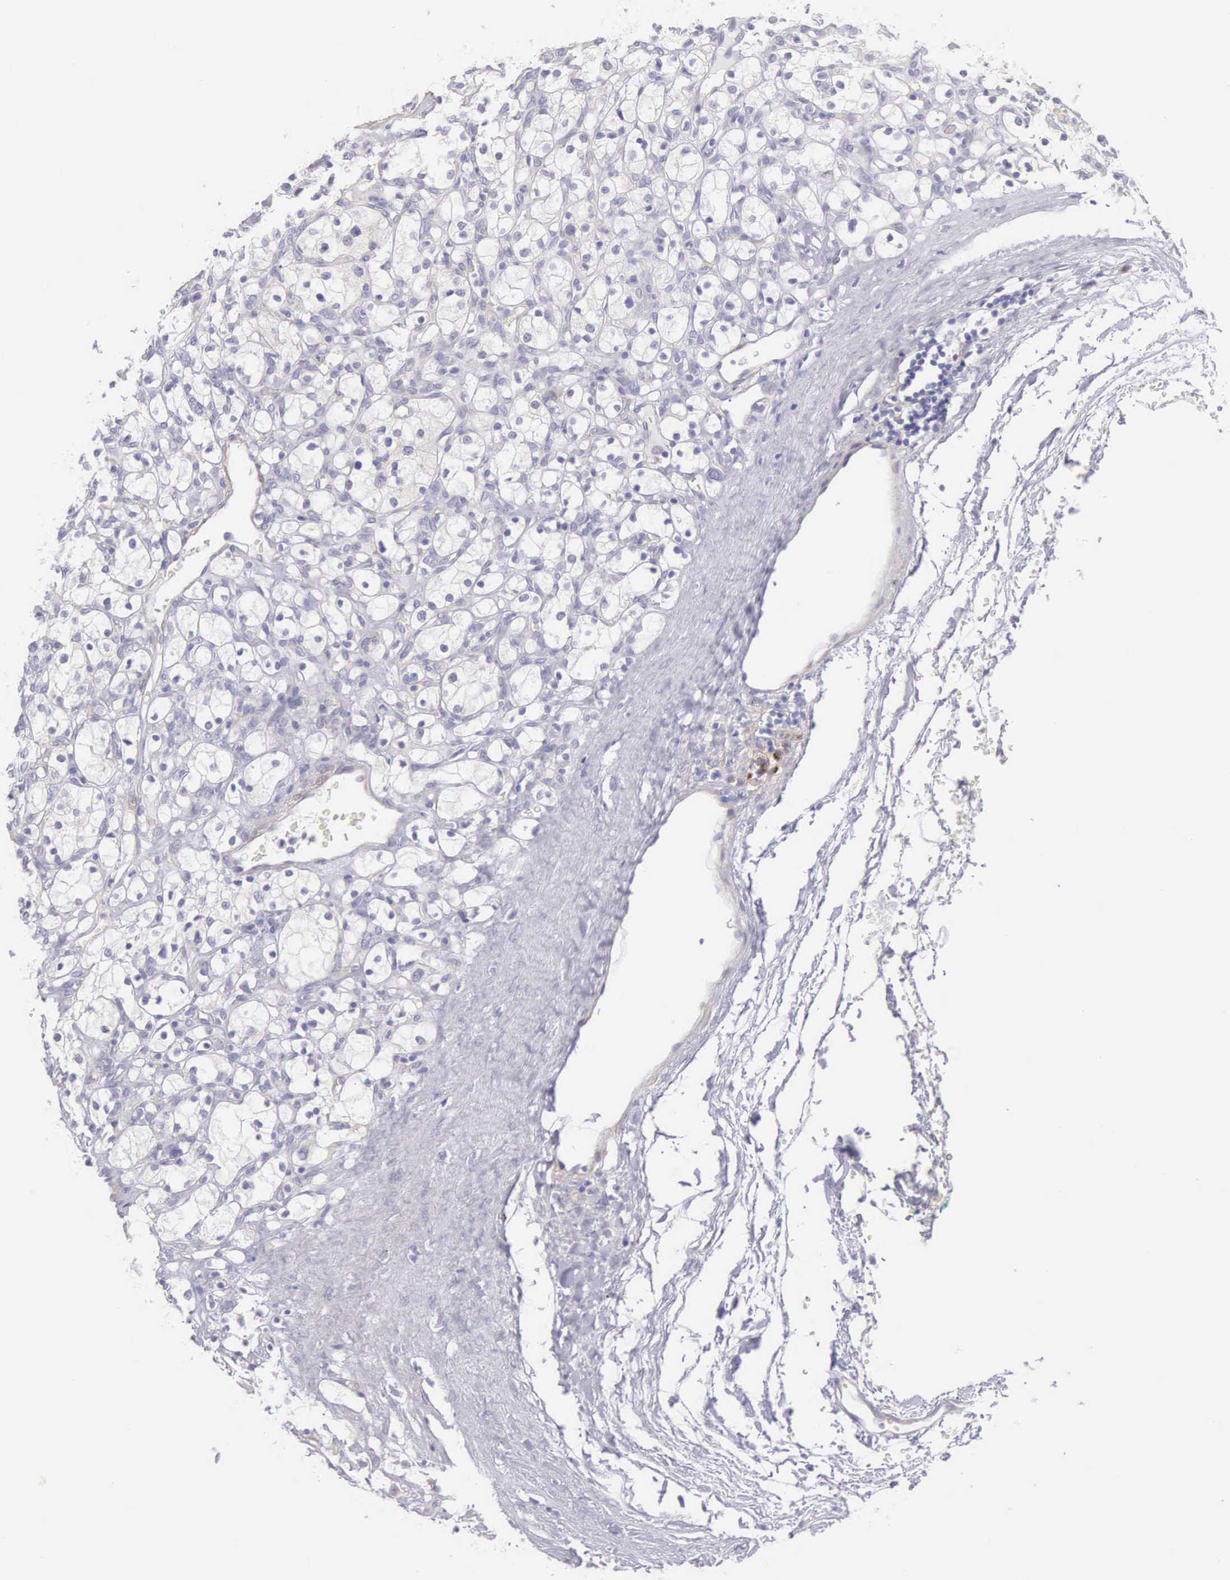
{"staining": {"intensity": "negative", "quantity": "none", "location": "none"}, "tissue": "renal cancer", "cell_type": "Tumor cells", "image_type": "cancer", "snomed": [{"axis": "morphology", "description": "Adenocarcinoma, NOS"}, {"axis": "topography", "description": "Kidney"}], "caption": "Human adenocarcinoma (renal) stained for a protein using immunohistochemistry (IHC) shows no staining in tumor cells.", "gene": "ARFGAP3", "patient": {"sex": "female", "age": 83}}